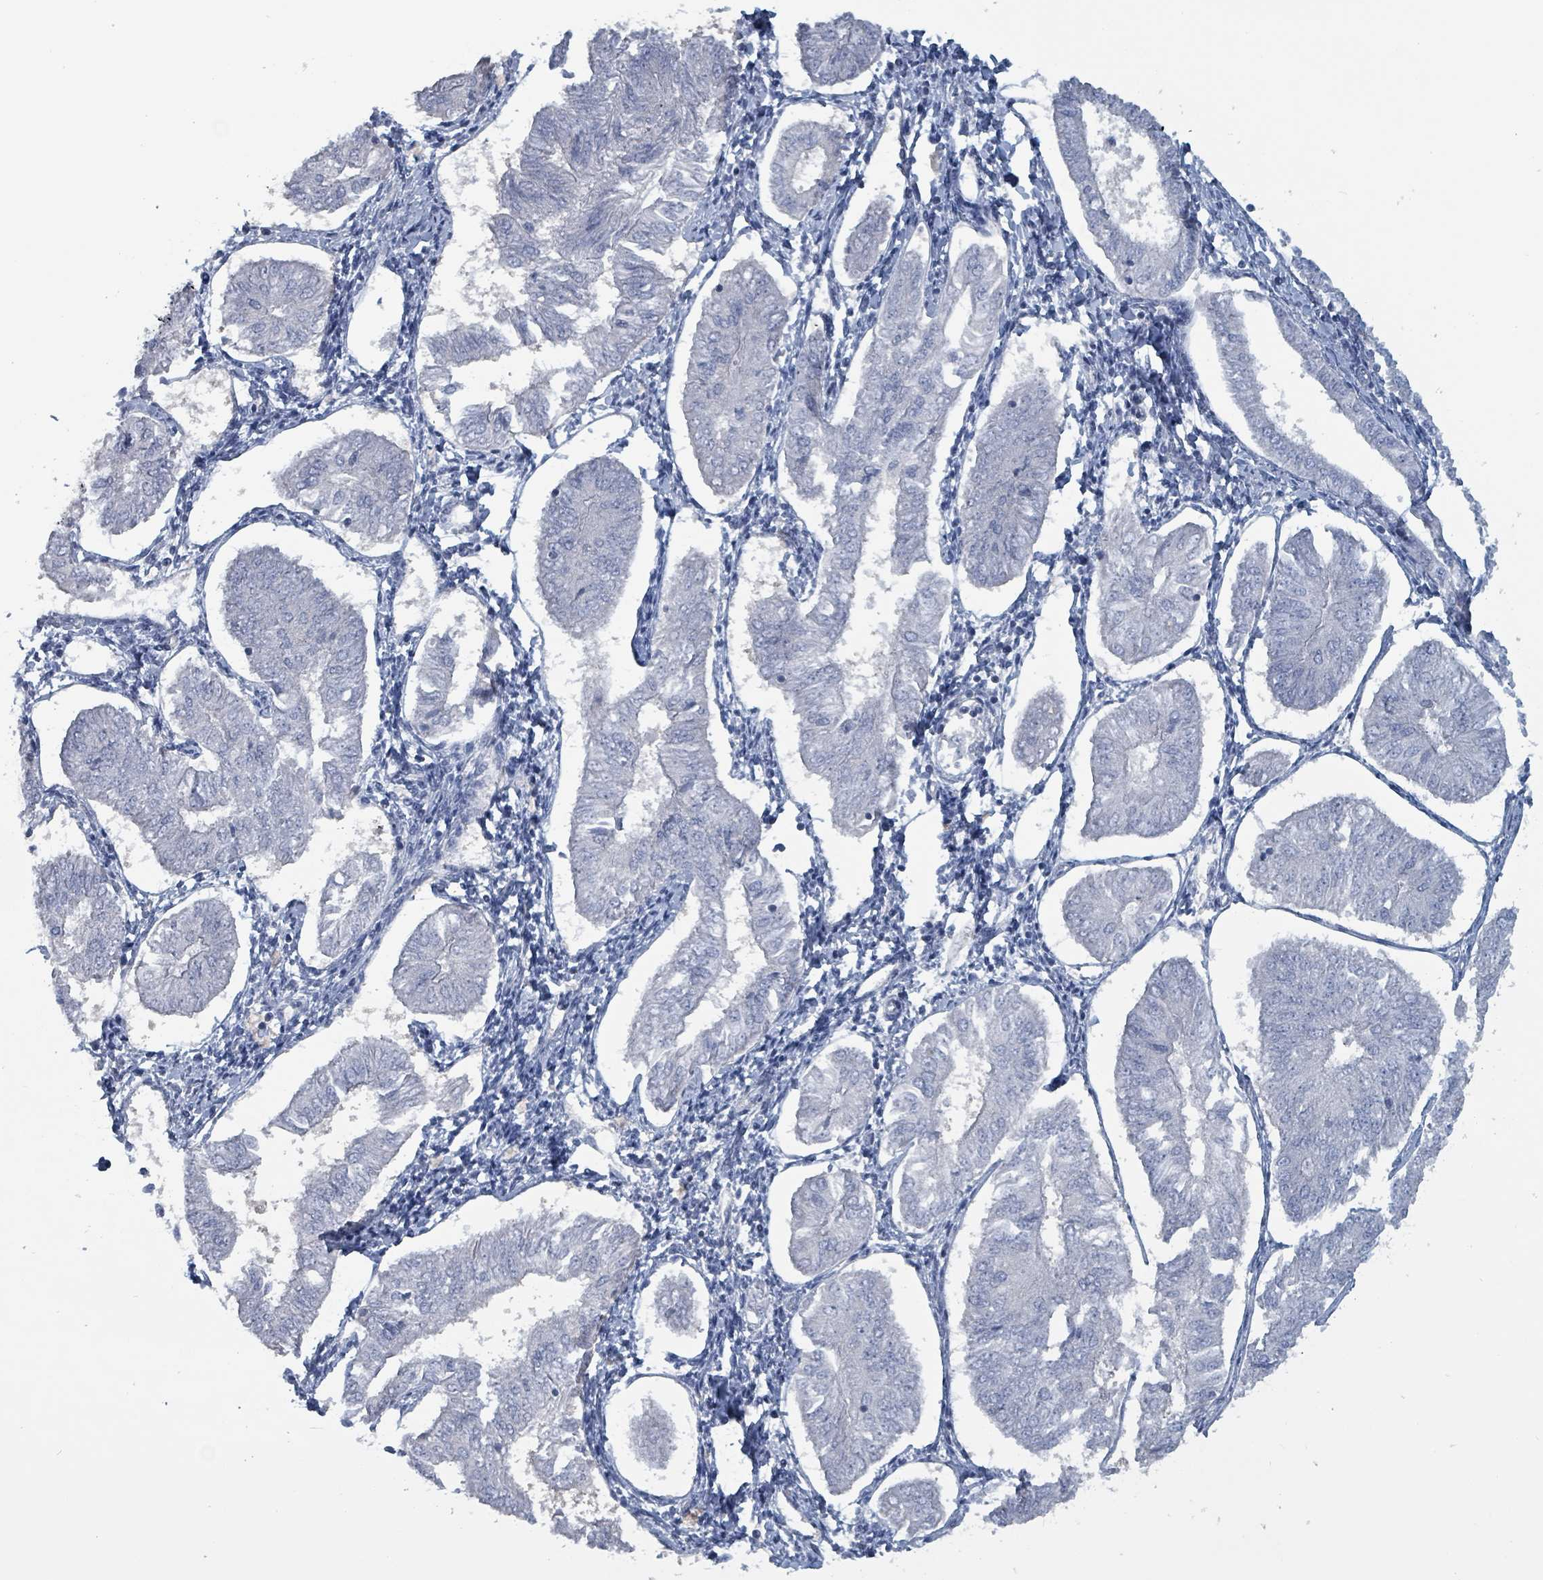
{"staining": {"intensity": "negative", "quantity": "none", "location": "none"}, "tissue": "endometrial cancer", "cell_type": "Tumor cells", "image_type": "cancer", "snomed": [{"axis": "morphology", "description": "Adenocarcinoma, NOS"}, {"axis": "topography", "description": "Endometrium"}], "caption": "IHC of human endometrial cancer exhibits no positivity in tumor cells.", "gene": "BIVM", "patient": {"sex": "female", "age": 58}}